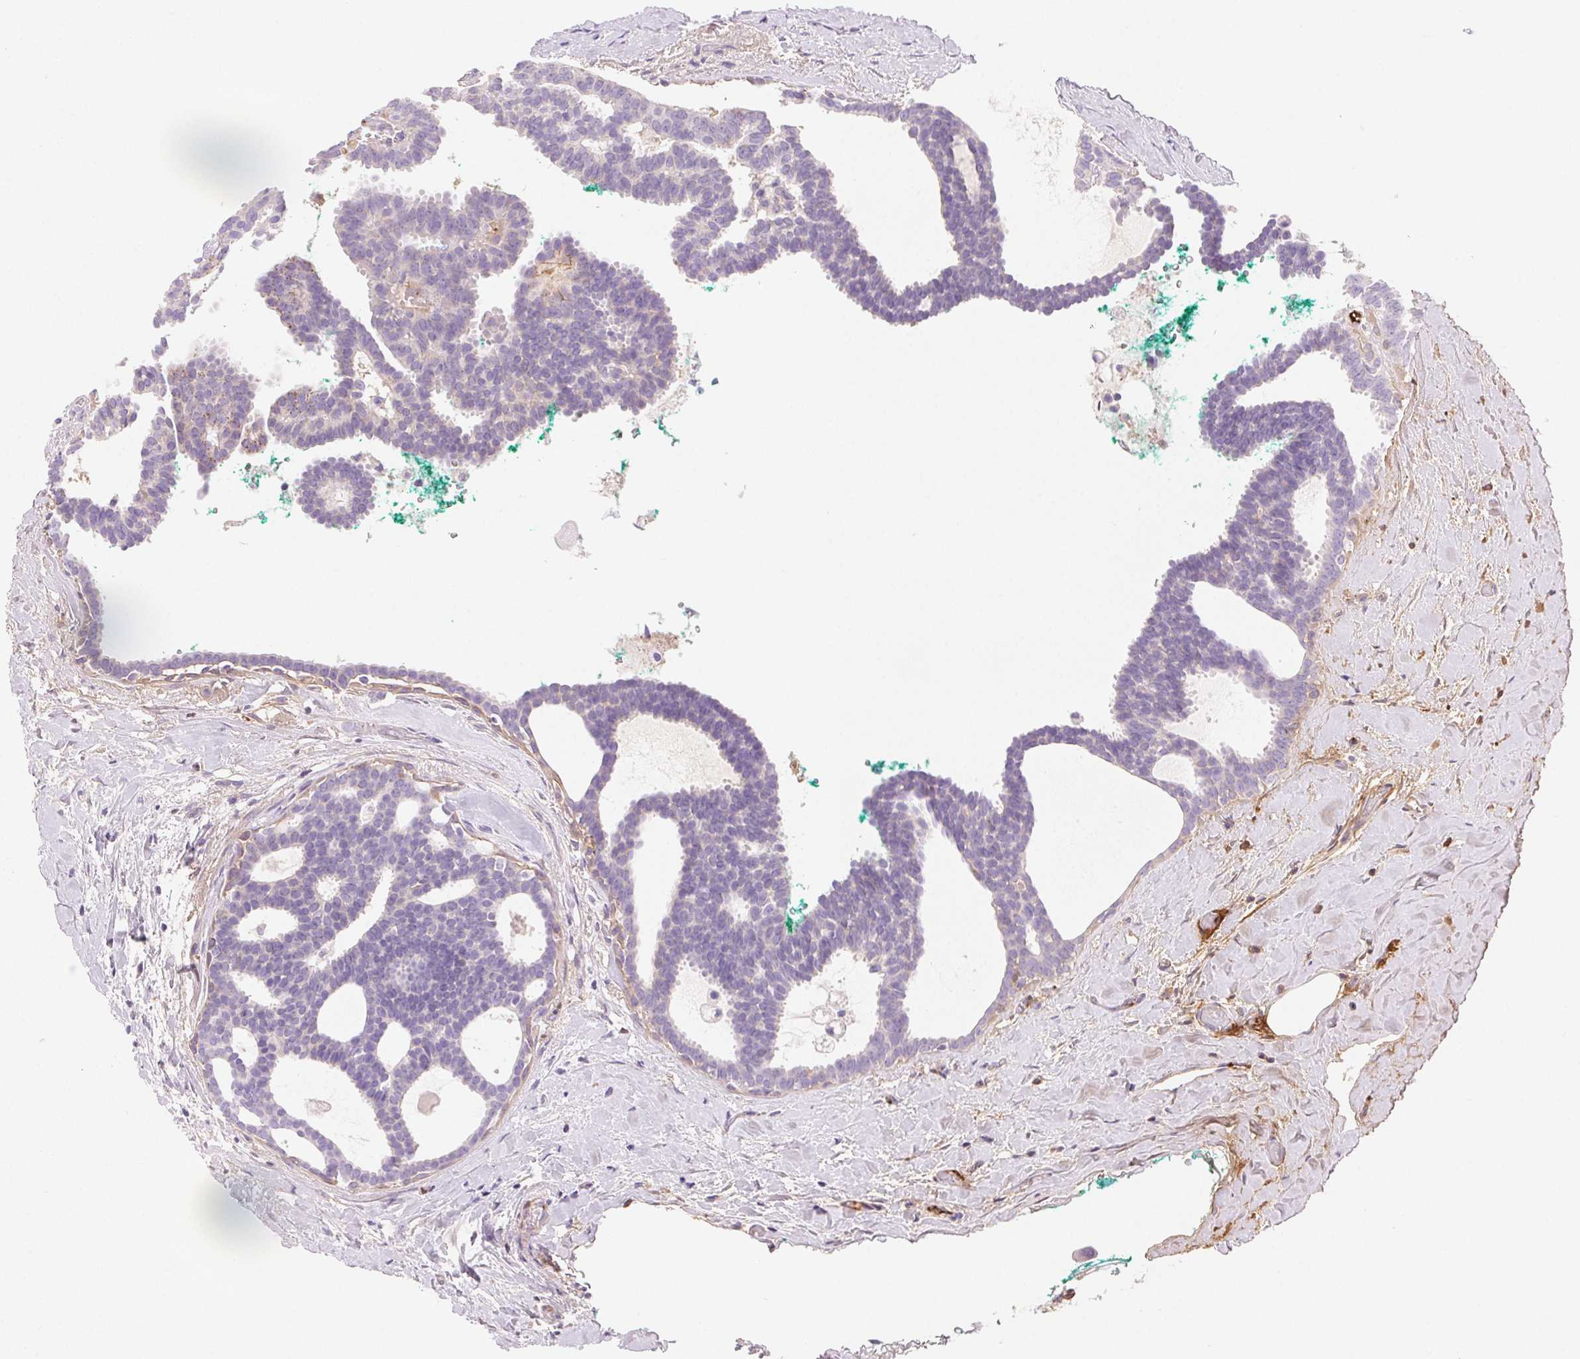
{"staining": {"intensity": "negative", "quantity": "none", "location": "none"}, "tissue": "breast cancer", "cell_type": "Tumor cells", "image_type": "cancer", "snomed": [{"axis": "morphology", "description": "Intraductal carcinoma, in situ"}, {"axis": "morphology", "description": "Duct carcinoma"}, {"axis": "morphology", "description": "Lobular carcinoma, in situ"}, {"axis": "topography", "description": "Breast"}], "caption": "Immunohistochemistry of human breast lobular carcinoma in situ demonstrates no expression in tumor cells.", "gene": "FGA", "patient": {"sex": "female", "age": 44}}